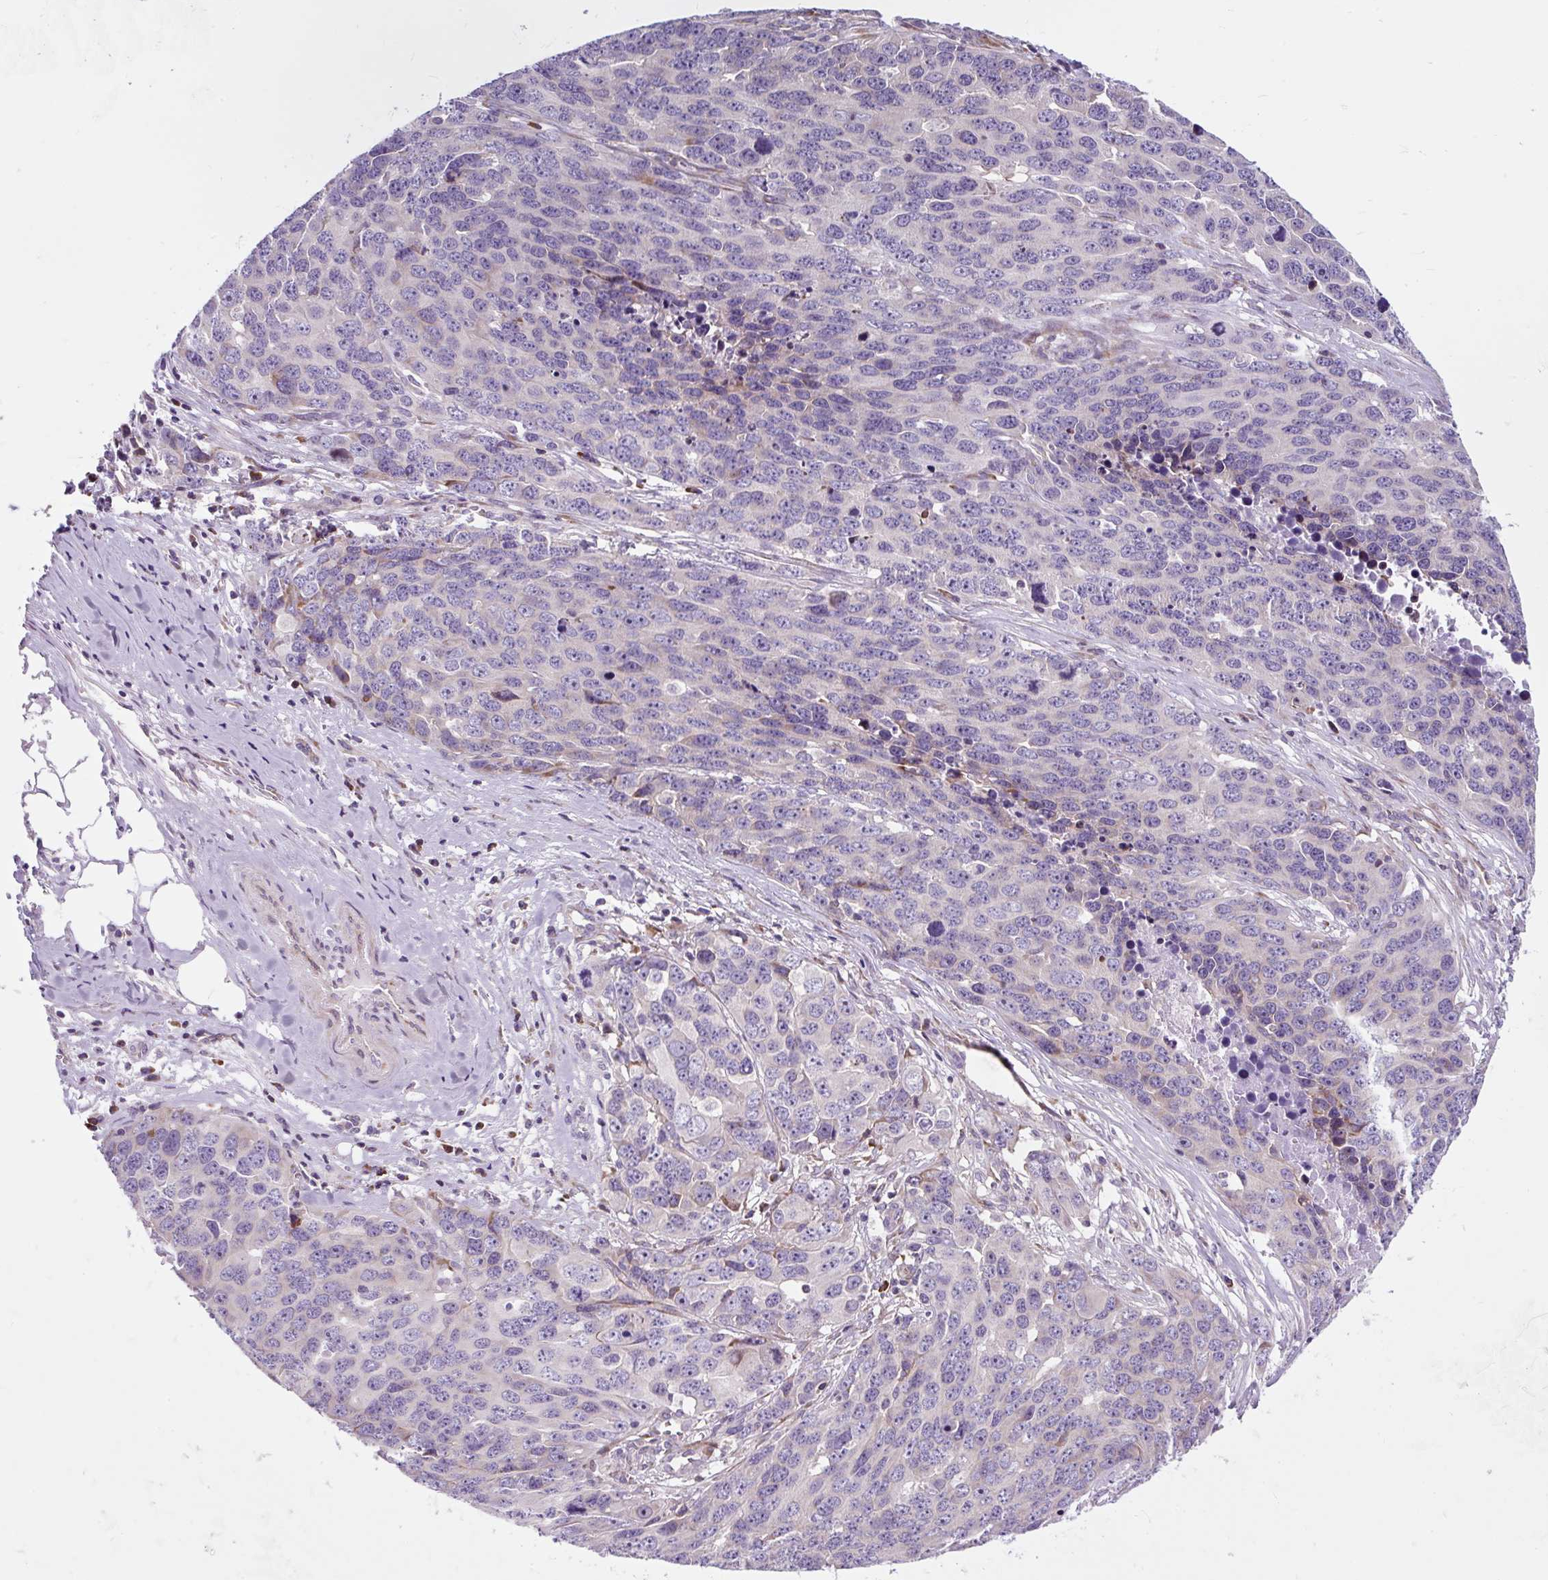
{"staining": {"intensity": "negative", "quantity": "none", "location": "none"}, "tissue": "ovarian cancer", "cell_type": "Tumor cells", "image_type": "cancer", "snomed": [{"axis": "morphology", "description": "Cystadenocarcinoma, serous, NOS"}, {"axis": "topography", "description": "Ovary"}], "caption": "Ovarian cancer was stained to show a protein in brown. There is no significant positivity in tumor cells. Nuclei are stained in blue.", "gene": "CISD3", "patient": {"sex": "female", "age": 76}}